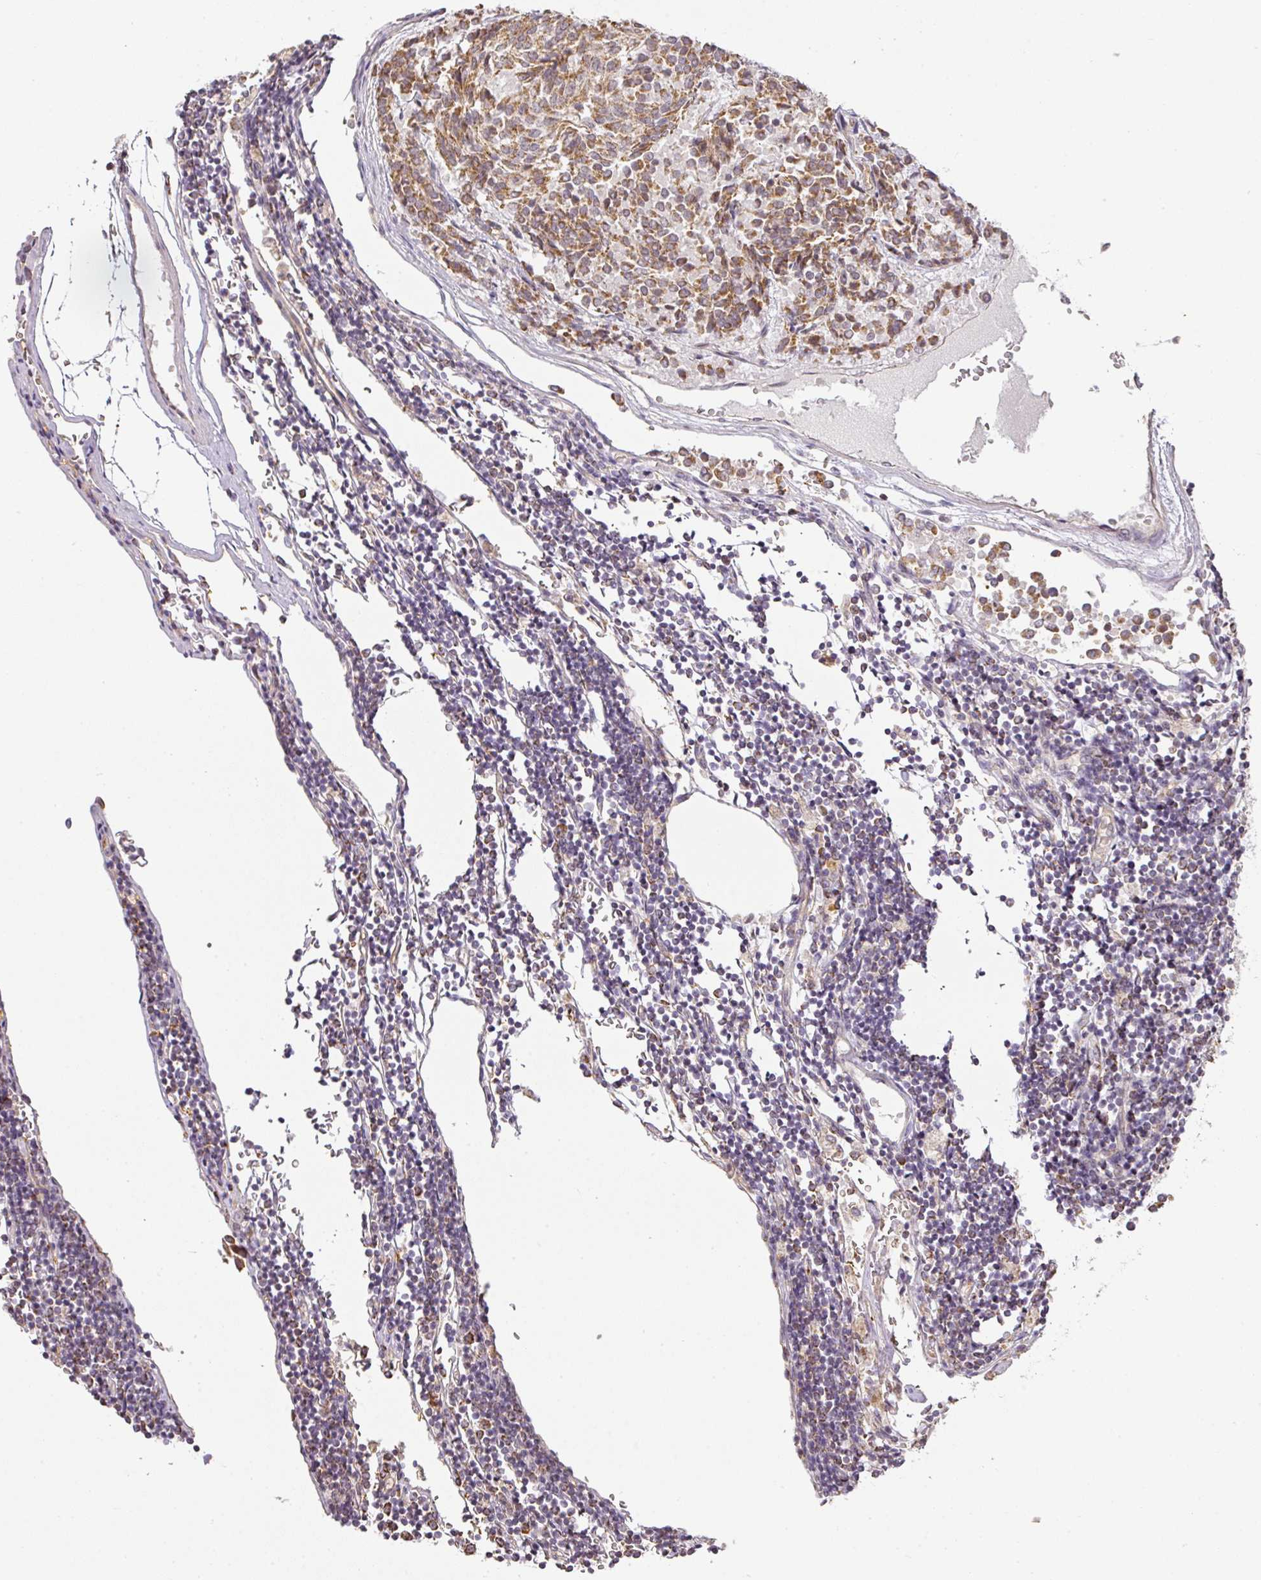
{"staining": {"intensity": "moderate", "quantity": ">75%", "location": "cytoplasmic/membranous"}, "tissue": "carcinoid", "cell_type": "Tumor cells", "image_type": "cancer", "snomed": [{"axis": "morphology", "description": "Carcinoid, malignant, NOS"}, {"axis": "topography", "description": "Pancreas"}], "caption": "Protein expression by IHC exhibits moderate cytoplasmic/membranous positivity in approximately >75% of tumor cells in malignant carcinoid.", "gene": "MYOM2", "patient": {"sex": "female", "age": 54}}